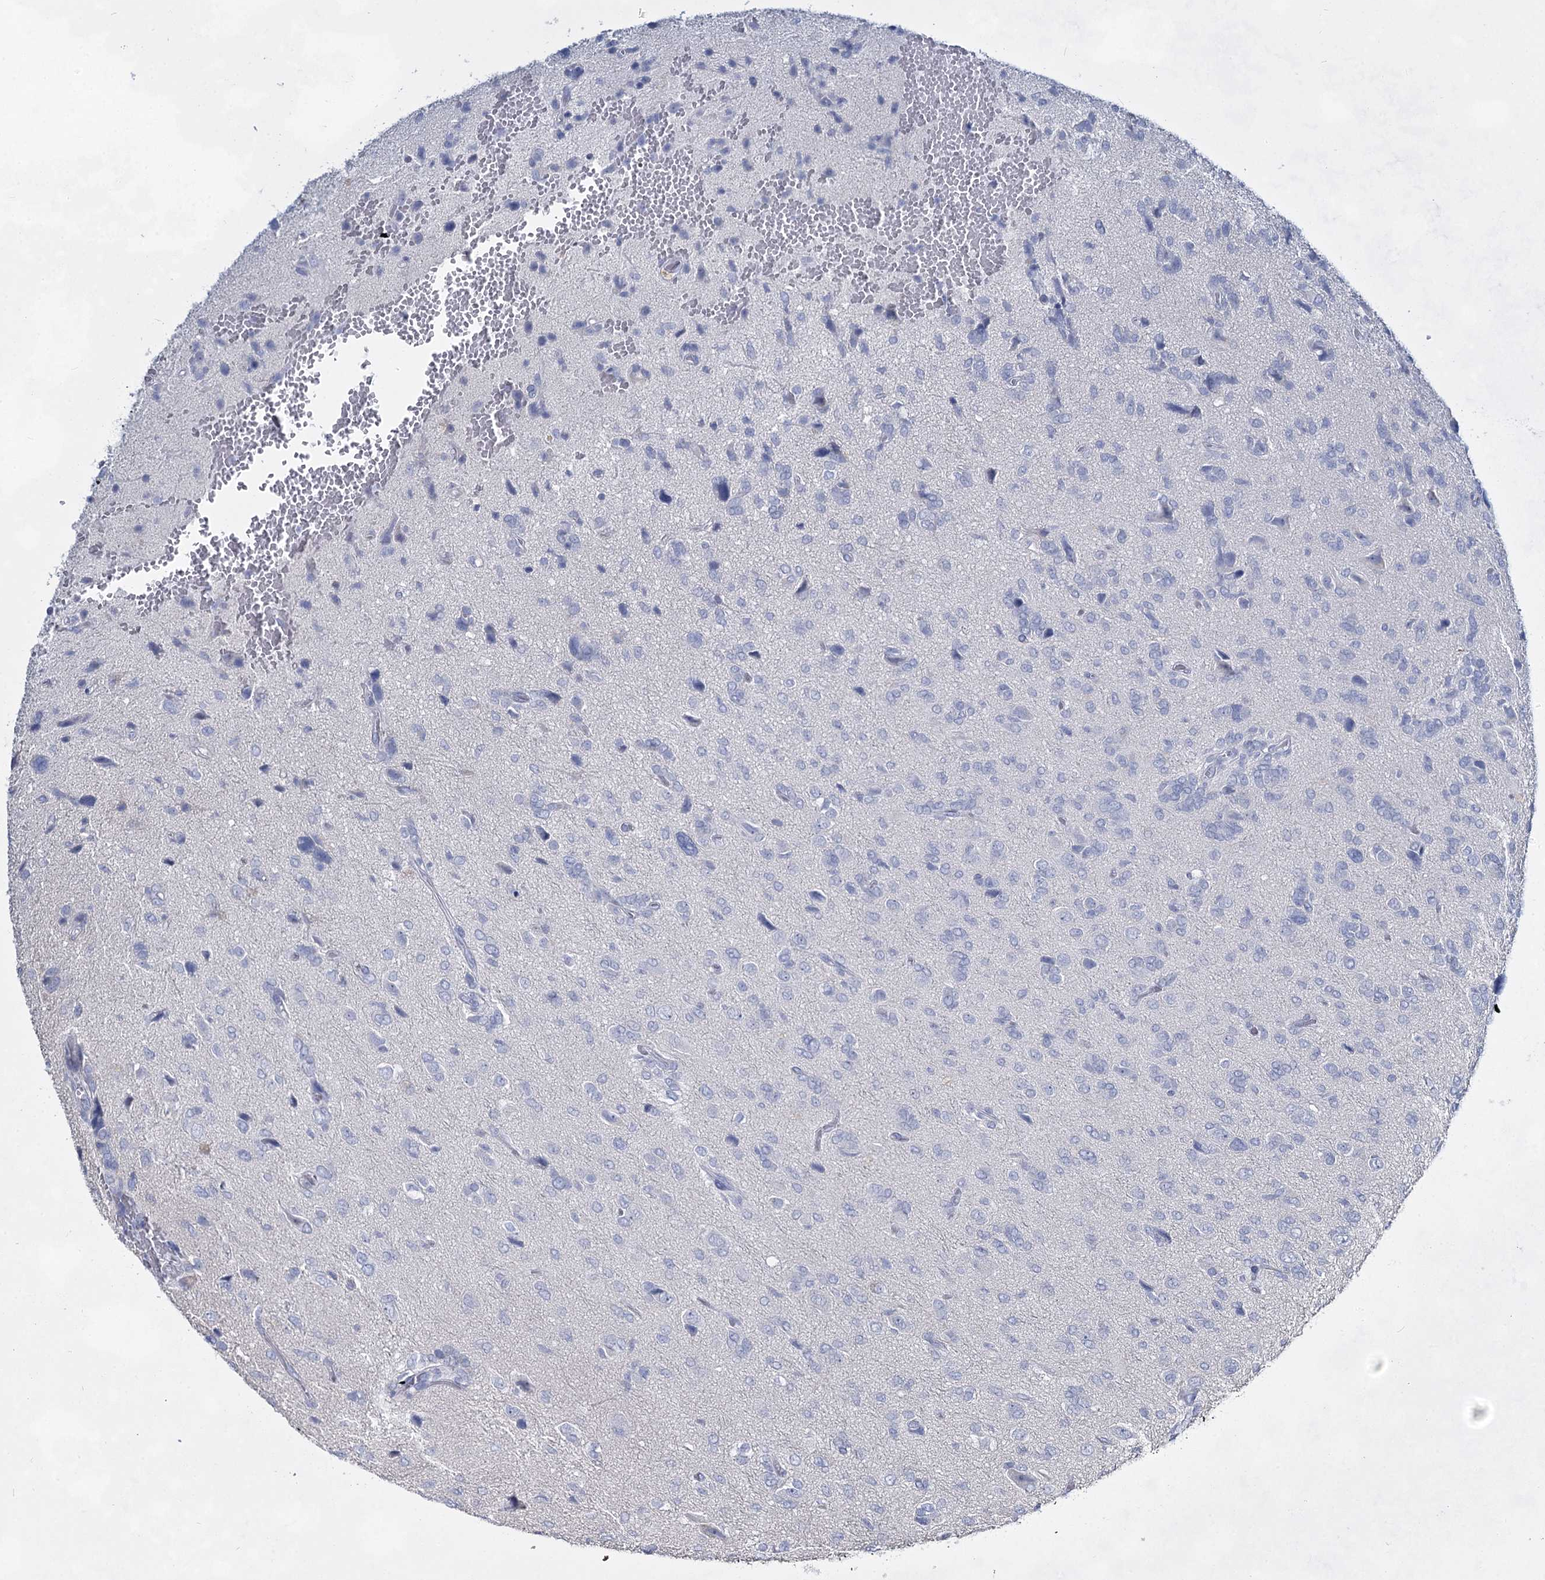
{"staining": {"intensity": "negative", "quantity": "none", "location": "none"}, "tissue": "glioma", "cell_type": "Tumor cells", "image_type": "cancer", "snomed": [{"axis": "morphology", "description": "Glioma, malignant, High grade"}, {"axis": "topography", "description": "Brain"}], "caption": "Human malignant high-grade glioma stained for a protein using IHC displays no staining in tumor cells.", "gene": "SLC17A2", "patient": {"sex": "female", "age": 59}}